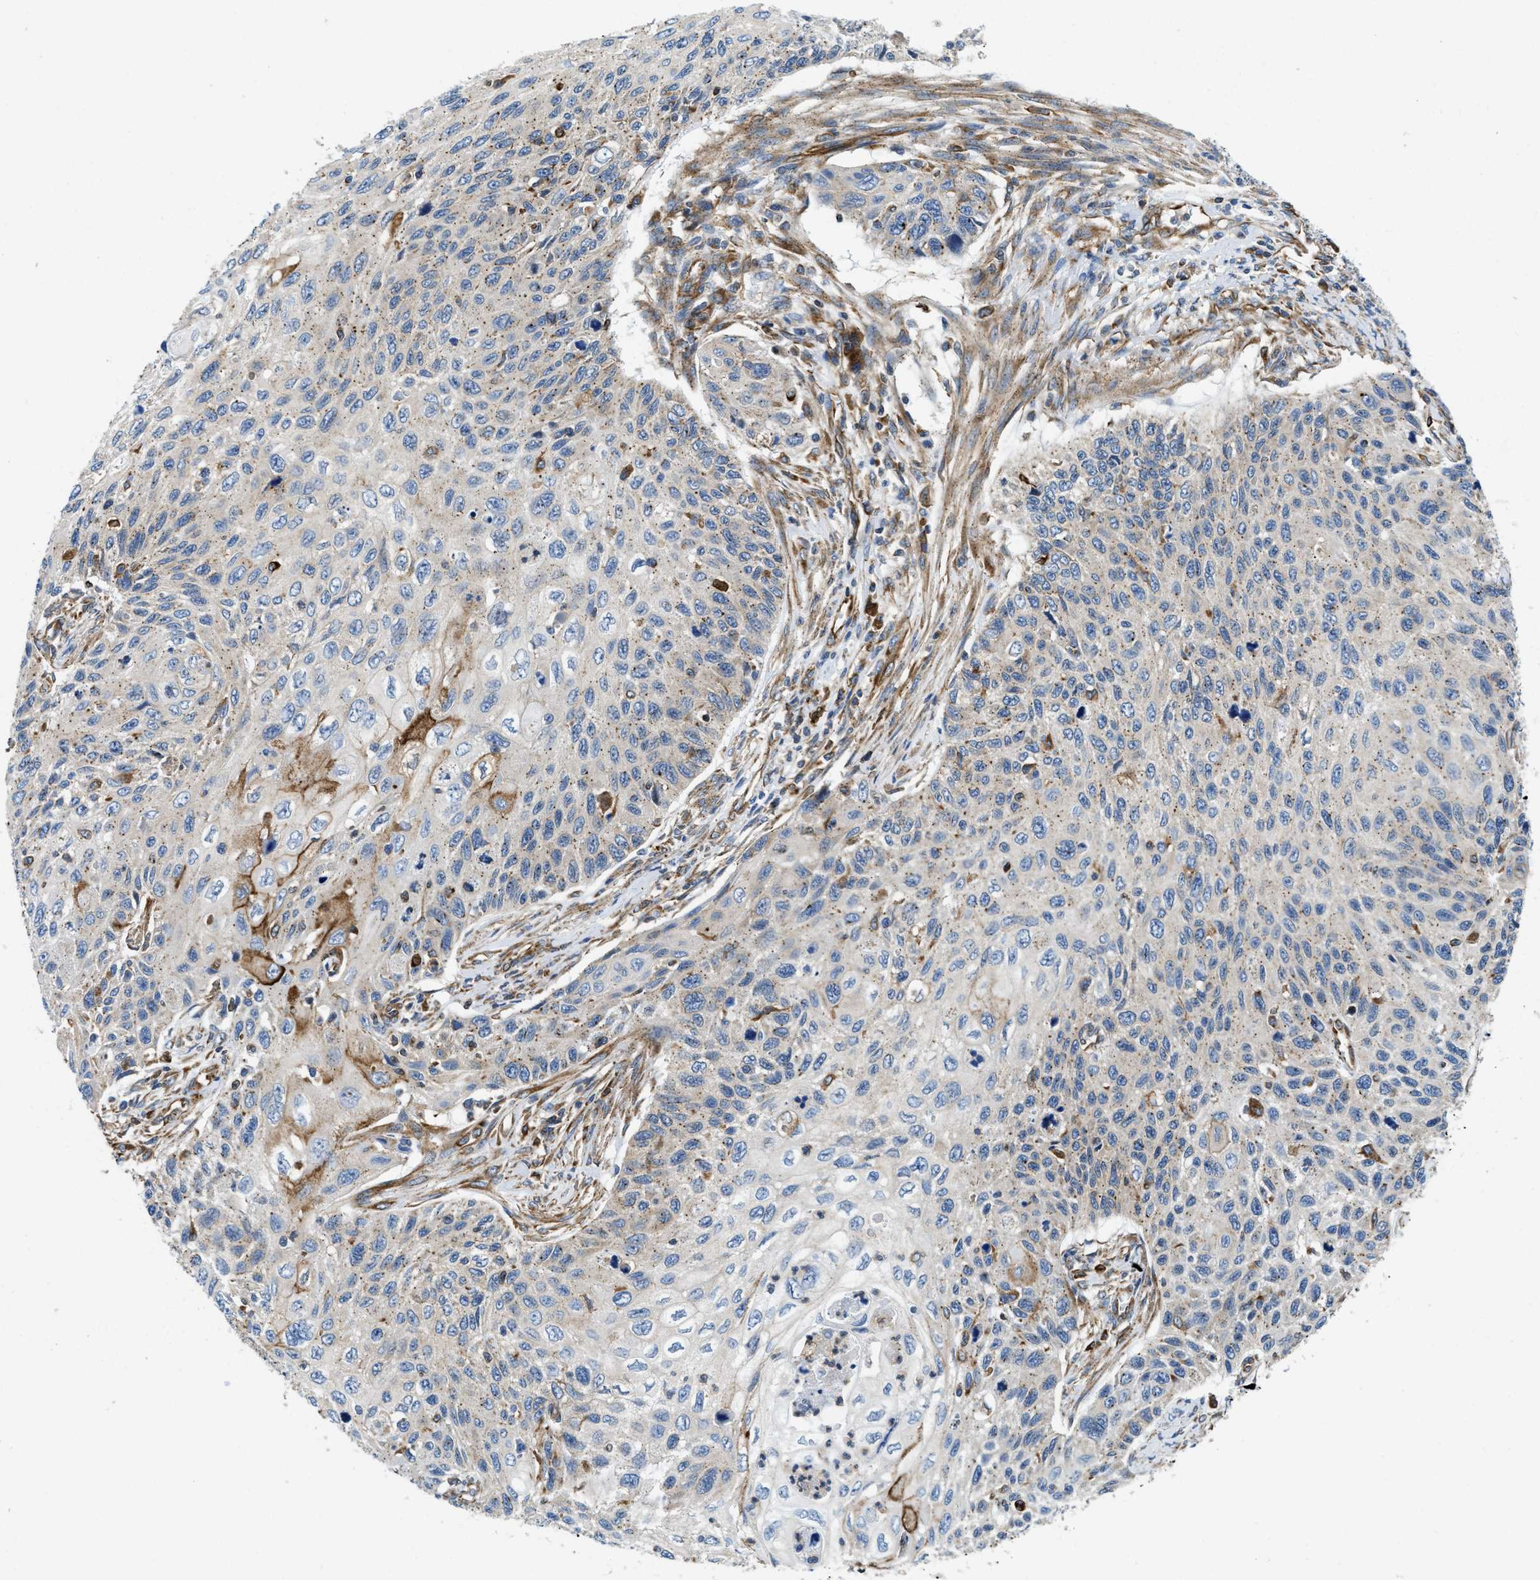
{"staining": {"intensity": "negative", "quantity": "none", "location": "none"}, "tissue": "cervical cancer", "cell_type": "Tumor cells", "image_type": "cancer", "snomed": [{"axis": "morphology", "description": "Squamous cell carcinoma, NOS"}, {"axis": "topography", "description": "Cervix"}], "caption": "This is a image of immunohistochemistry (IHC) staining of cervical cancer (squamous cell carcinoma), which shows no positivity in tumor cells. Nuclei are stained in blue.", "gene": "HSD17B12", "patient": {"sex": "female", "age": 70}}